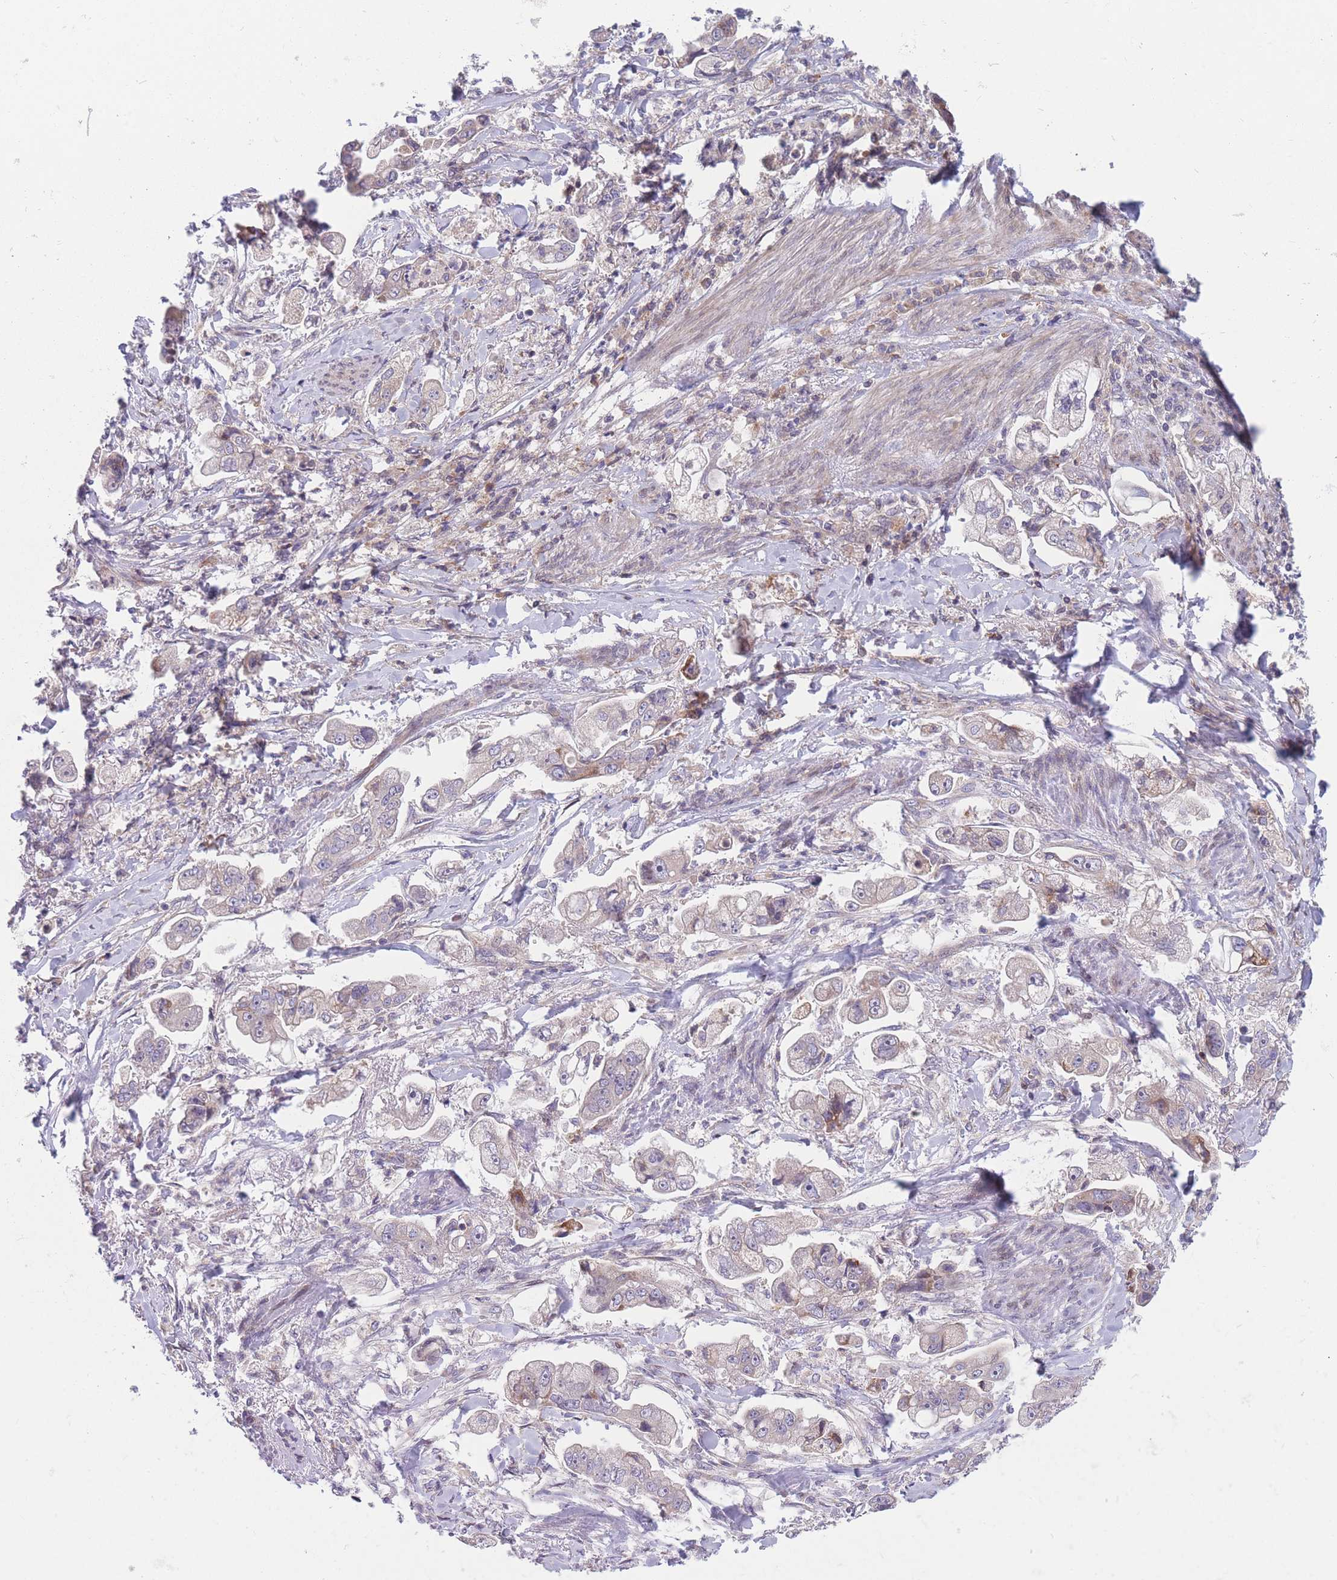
{"staining": {"intensity": "negative", "quantity": "none", "location": "none"}, "tissue": "stomach cancer", "cell_type": "Tumor cells", "image_type": "cancer", "snomed": [{"axis": "morphology", "description": "Adenocarcinoma, NOS"}, {"axis": "topography", "description": "Stomach"}], "caption": "Tumor cells are negative for brown protein staining in adenocarcinoma (stomach).", "gene": "TMEM131L", "patient": {"sex": "male", "age": 62}}